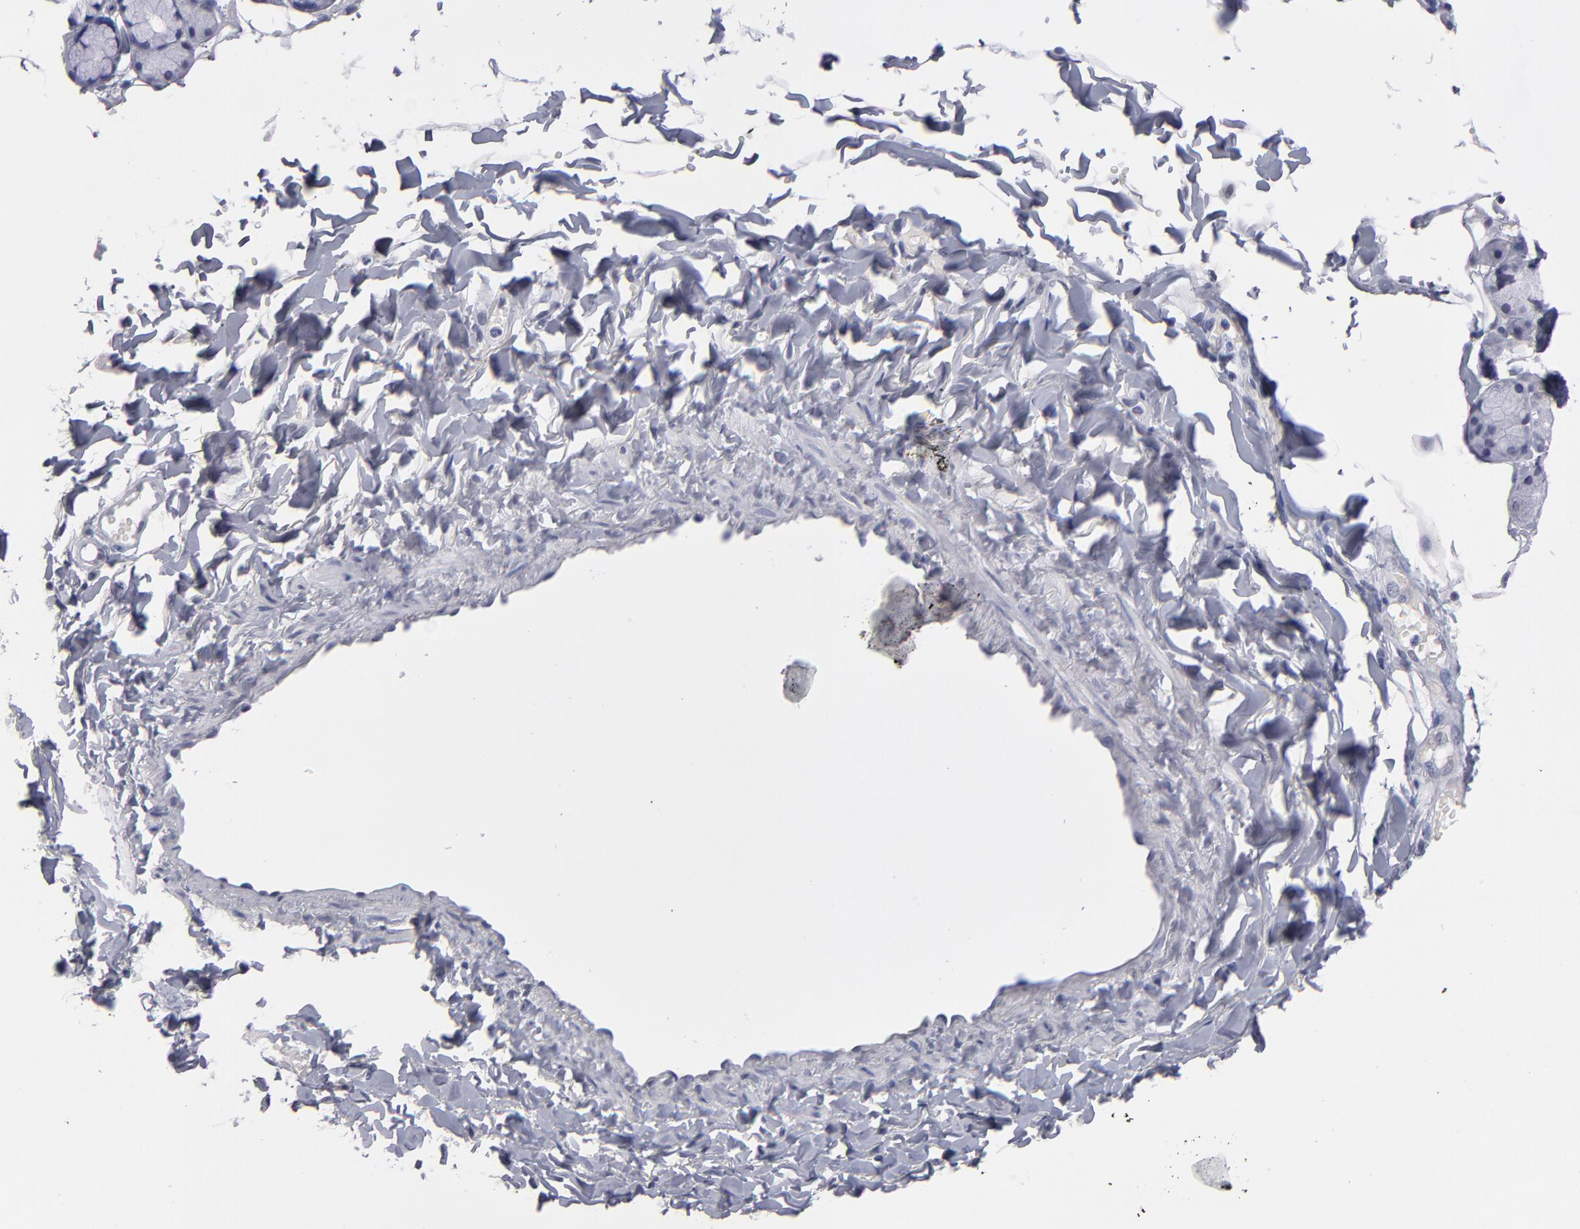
{"staining": {"intensity": "negative", "quantity": "none", "location": "none"}, "tissue": "salivary gland", "cell_type": "Glandular cells", "image_type": "normal", "snomed": [{"axis": "morphology", "description": "Normal tissue, NOS"}, {"axis": "topography", "description": "Skeletal muscle"}, {"axis": "topography", "description": "Oral tissue"}, {"axis": "topography", "description": "Salivary gland"}, {"axis": "topography", "description": "Peripheral nerve tissue"}], "caption": "Human salivary gland stained for a protein using immunohistochemistry reveals no positivity in glandular cells.", "gene": "TEX11", "patient": {"sex": "male", "age": 54}}